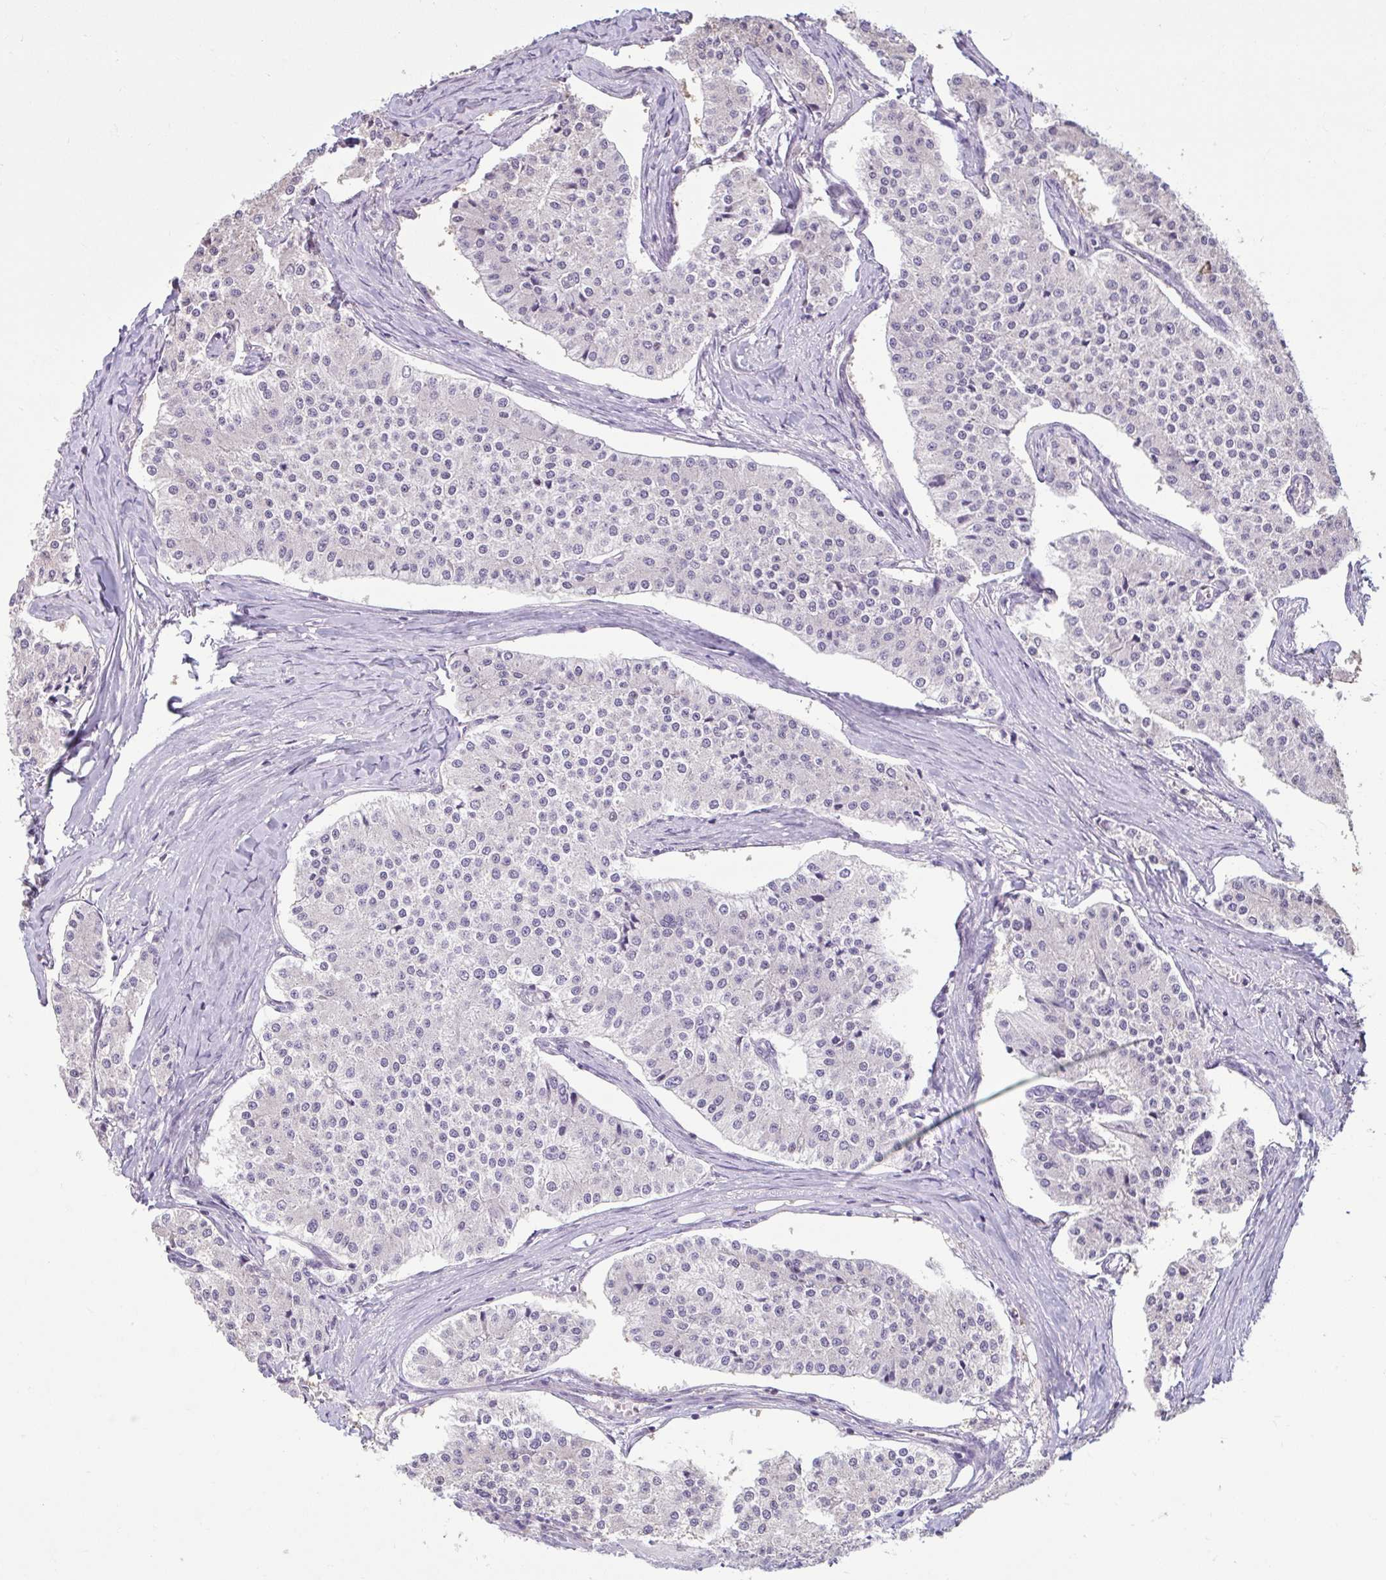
{"staining": {"intensity": "negative", "quantity": "none", "location": "none"}, "tissue": "carcinoid", "cell_type": "Tumor cells", "image_type": "cancer", "snomed": [{"axis": "morphology", "description": "Carcinoid, malignant, NOS"}, {"axis": "topography", "description": "Colon"}], "caption": "This is an immunohistochemistry (IHC) micrograph of carcinoid (malignant). There is no staining in tumor cells.", "gene": "CDH19", "patient": {"sex": "female", "age": 52}}